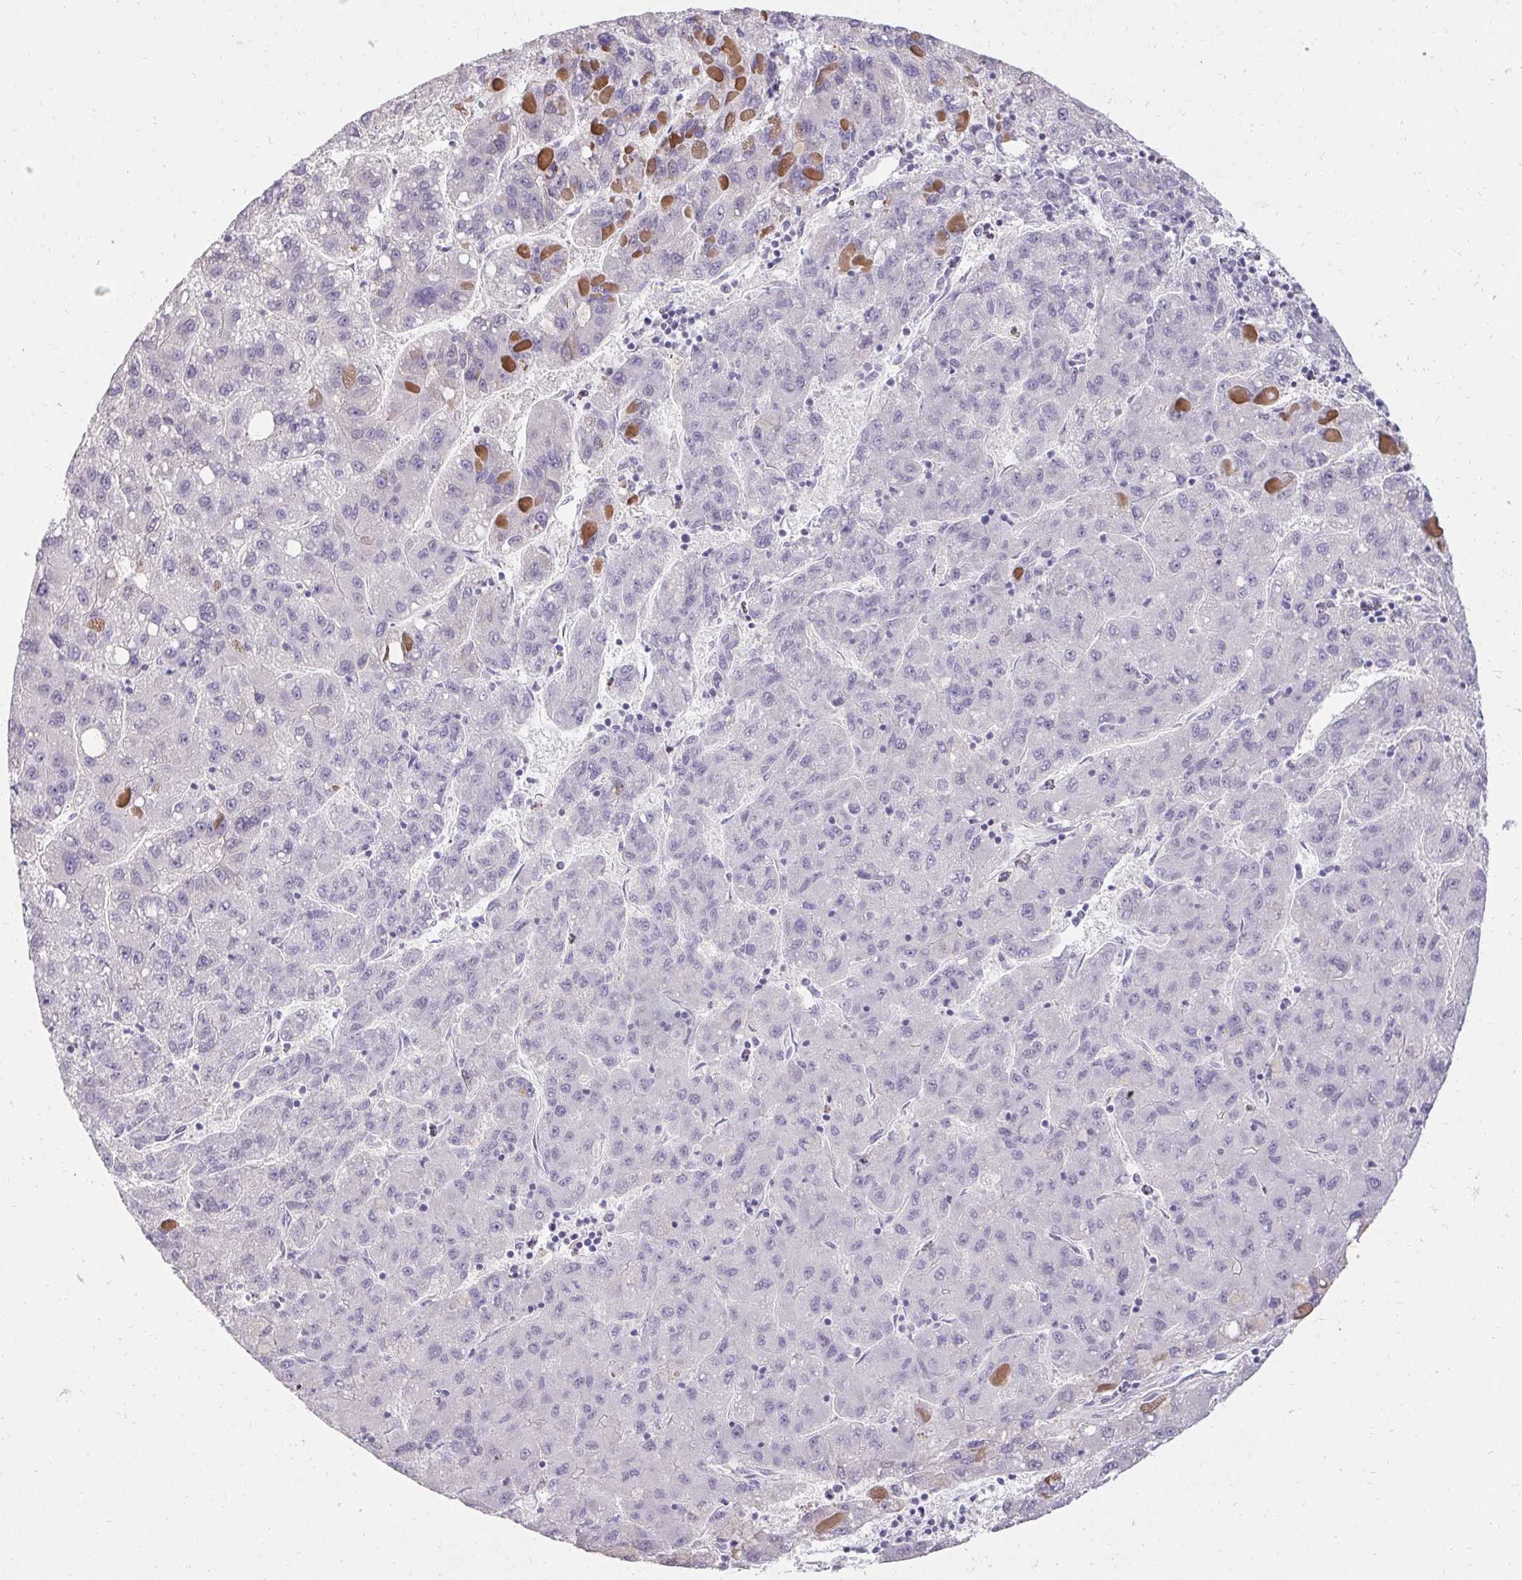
{"staining": {"intensity": "negative", "quantity": "none", "location": "none"}, "tissue": "liver cancer", "cell_type": "Tumor cells", "image_type": "cancer", "snomed": [{"axis": "morphology", "description": "Carcinoma, Hepatocellular, NOS"}, {"axis": "topography", "description": "Liver"}], "caption": "Immunohistochemical staining of human hepatocellular carcinoma (liver) displays no significant positivity in tumor cells.", "gene": "PMEL", "patient": {"sex": "female", "age": 82}}